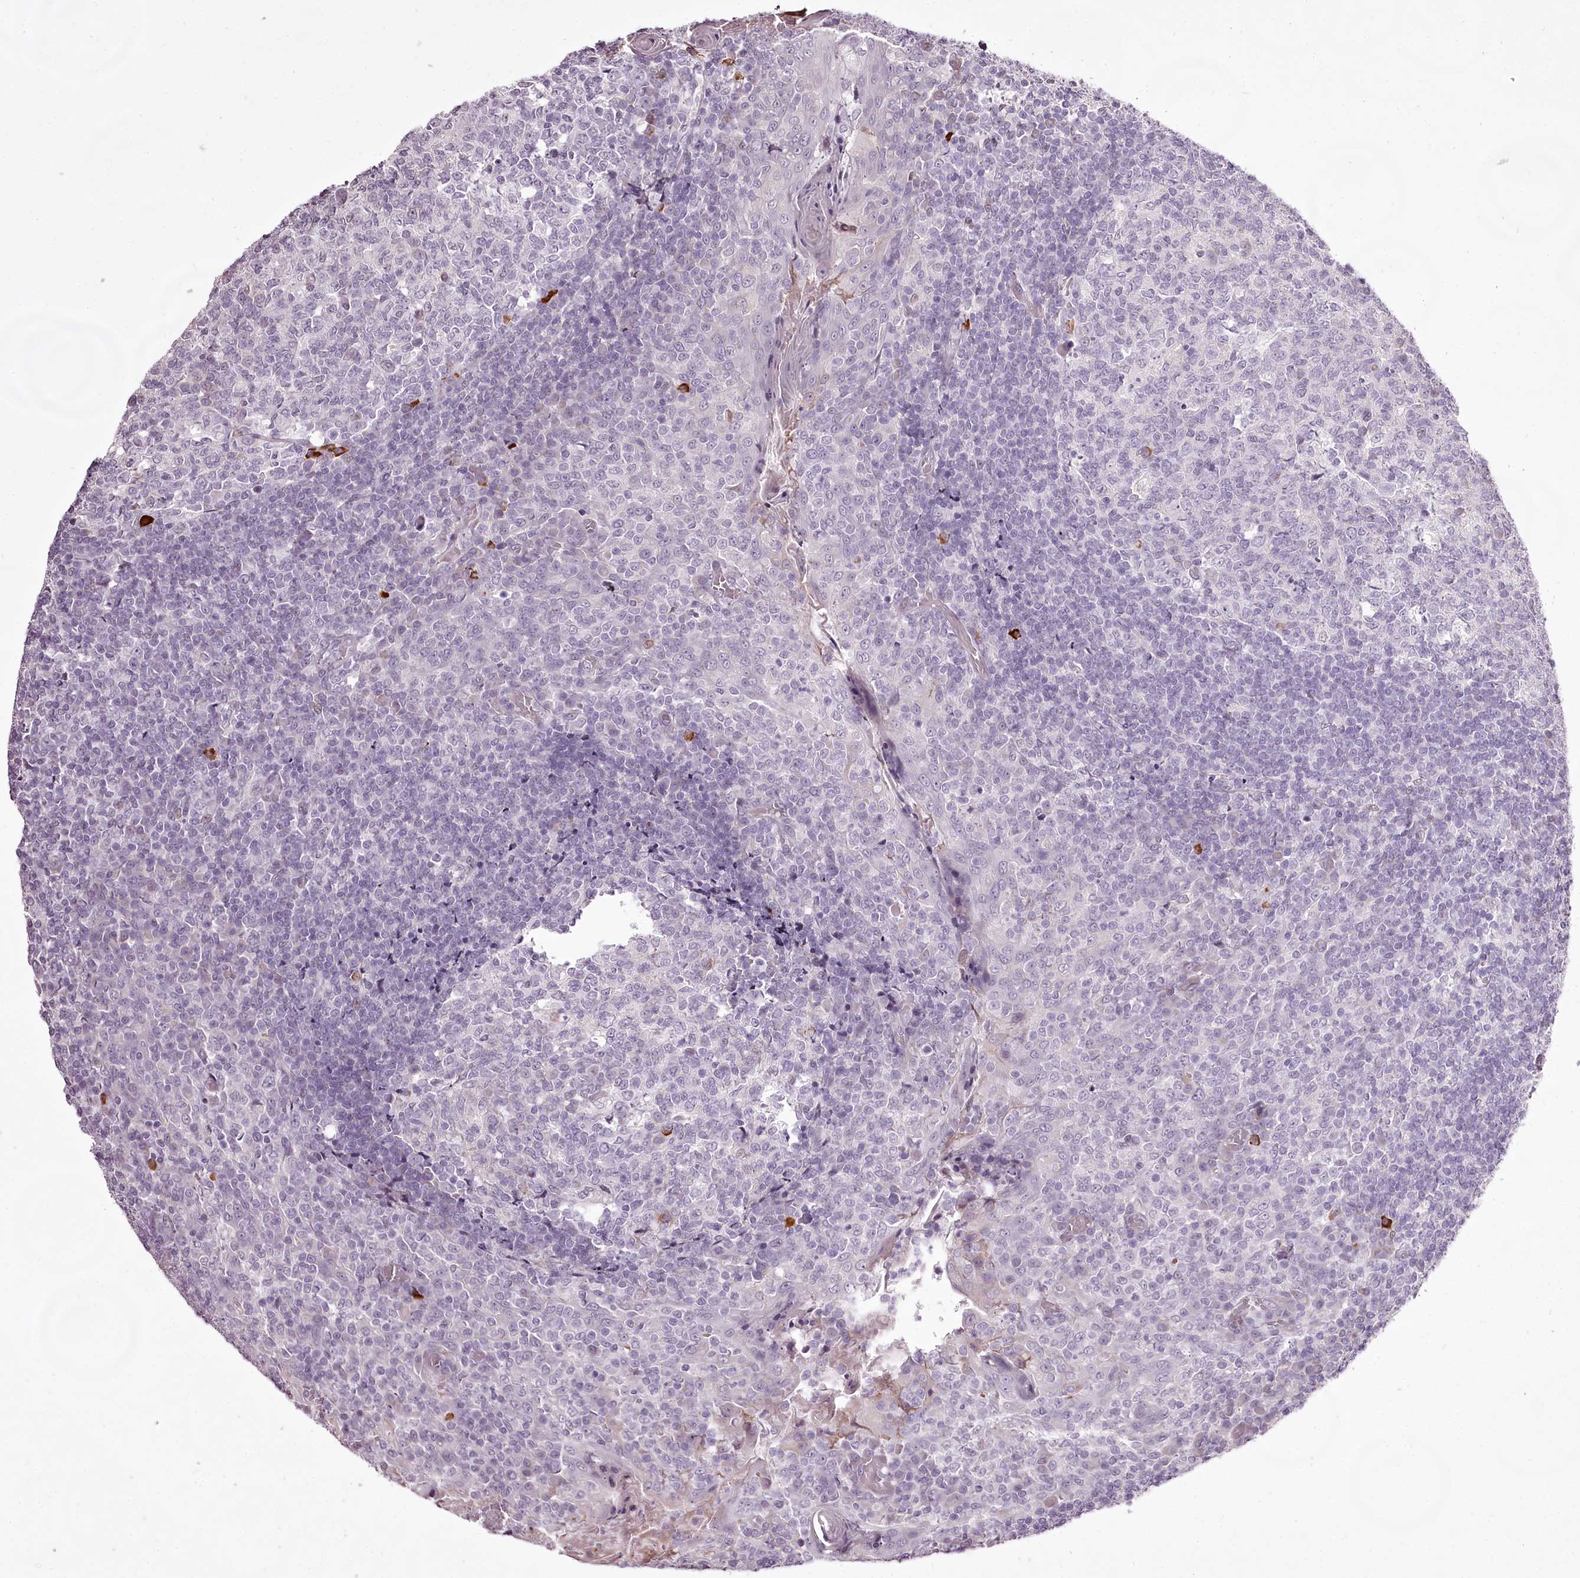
{"staining": {"intensity": "negative", "quantity": "none", "location": "none"}, "tissue": "tonsil", "cell_type": "Germinal center cells", "image_type": "normal", "snomed": [{"axis": "morphology", "description": "Normal tissue, NOS"}, {"axis": "topography", "description": "Tonsil"}], "caption": "Immunohistochemistry histopathology image of normal human tonsil stained for a protein (brown), which reveals no expression in germinal center cells. (DAB IHC with hematoxylin counter stain).", "gene": "C1orf56", "patient": {"sex": "female", "age": 19}}